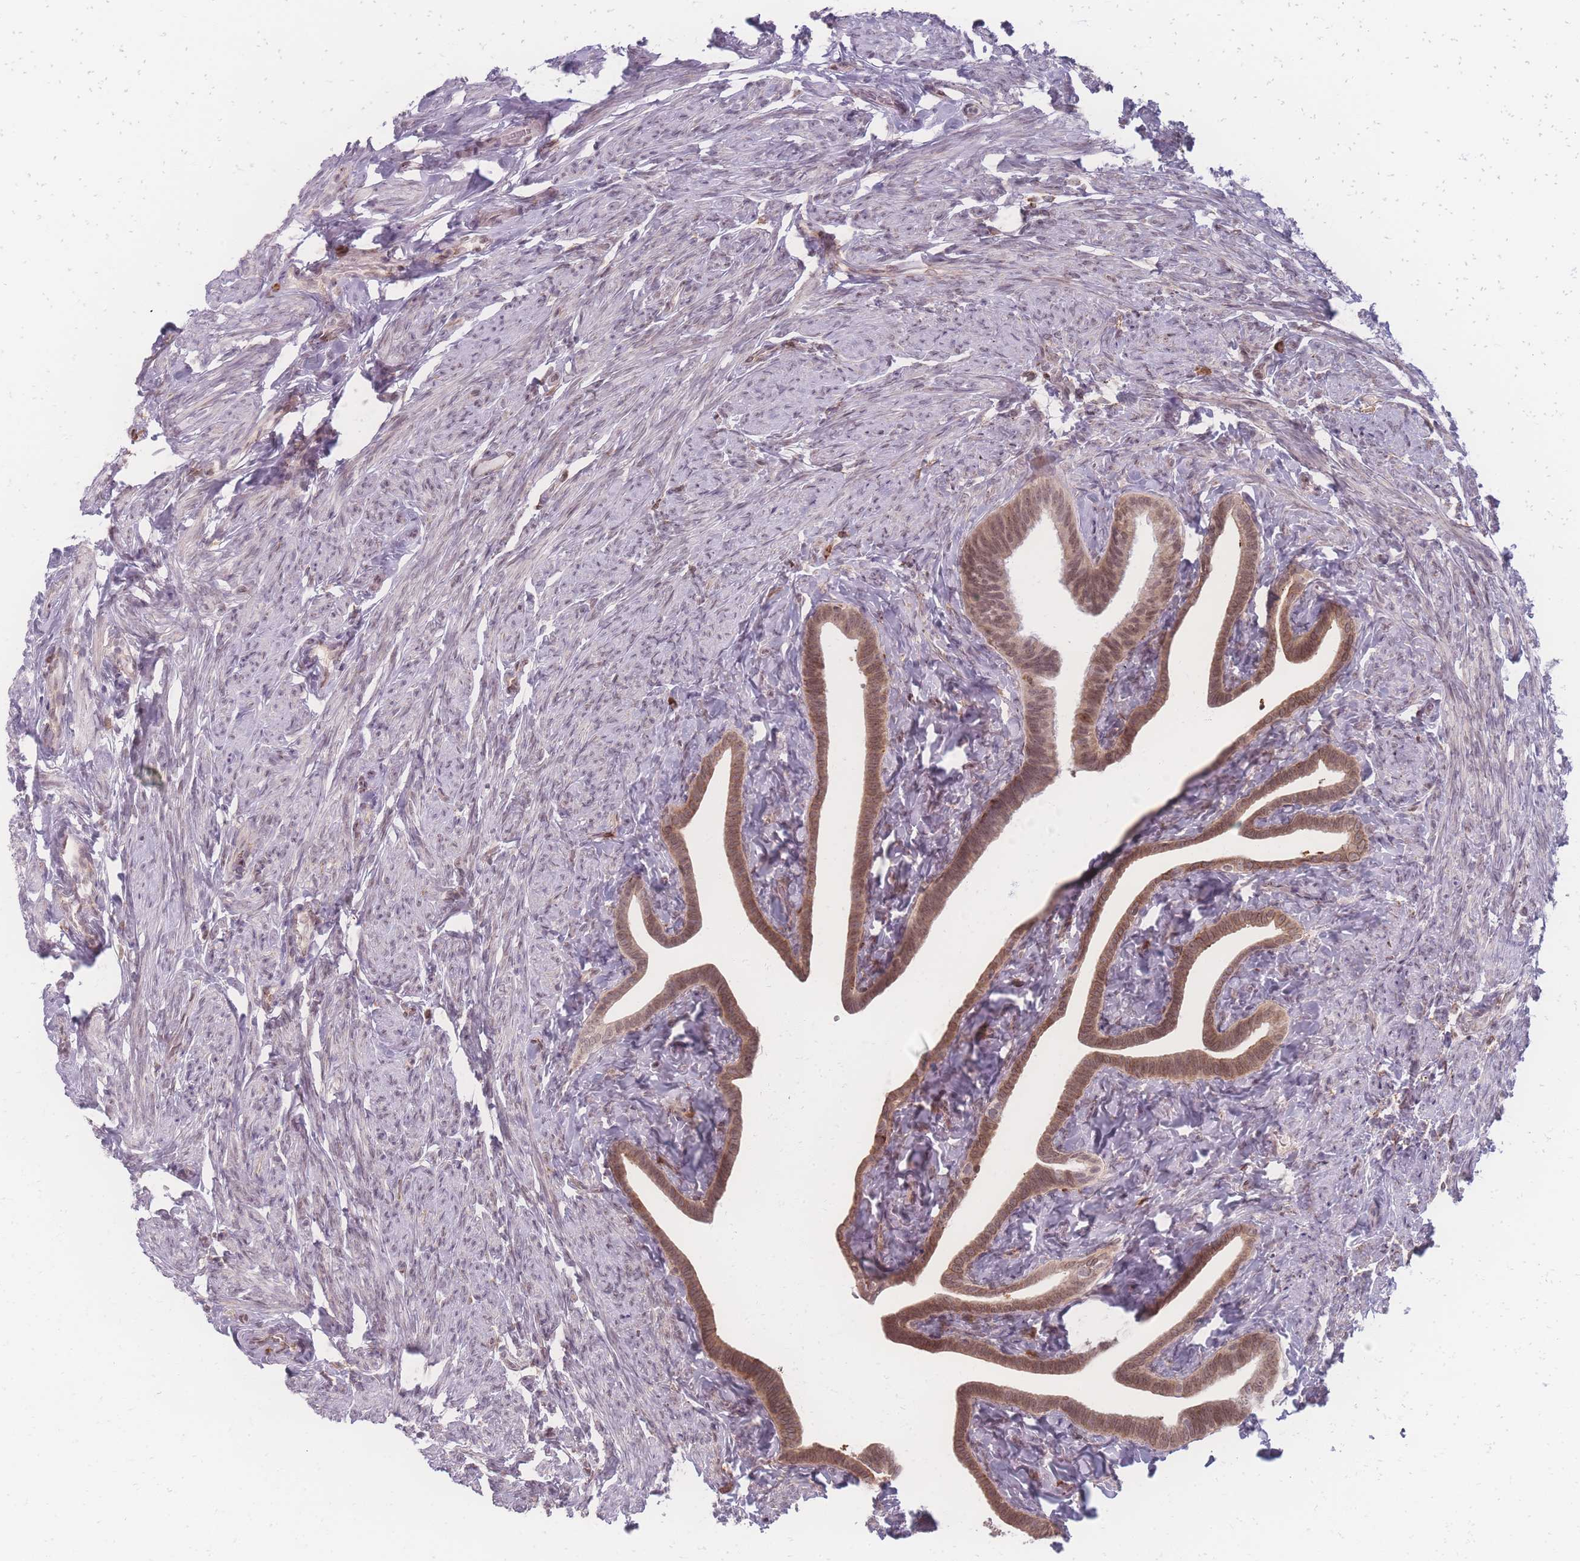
{"staining": {"intensity": "moderate", "quantity": "25%-75%", "location": "cytoplasmic/membranous,nuclear"}, "tissue": "fallopian tube", "cell_type": "Glandular cells", "image_type": "normal", "snomed": [{"axis": "morphology", "description": "Normal tissue, NOS"}, {"axis": "topography", "description": "Fallopian tube"}], "caption": "Approximately 25%-75% of glandular cells in normal fallopian tube show moderate cytoplasmic/membranous,nuclear protein positivity as visualized by brown immunohistochemical staining.", "gene": "ZC3H13", "patient": {"sex": "female", "age": 69}}